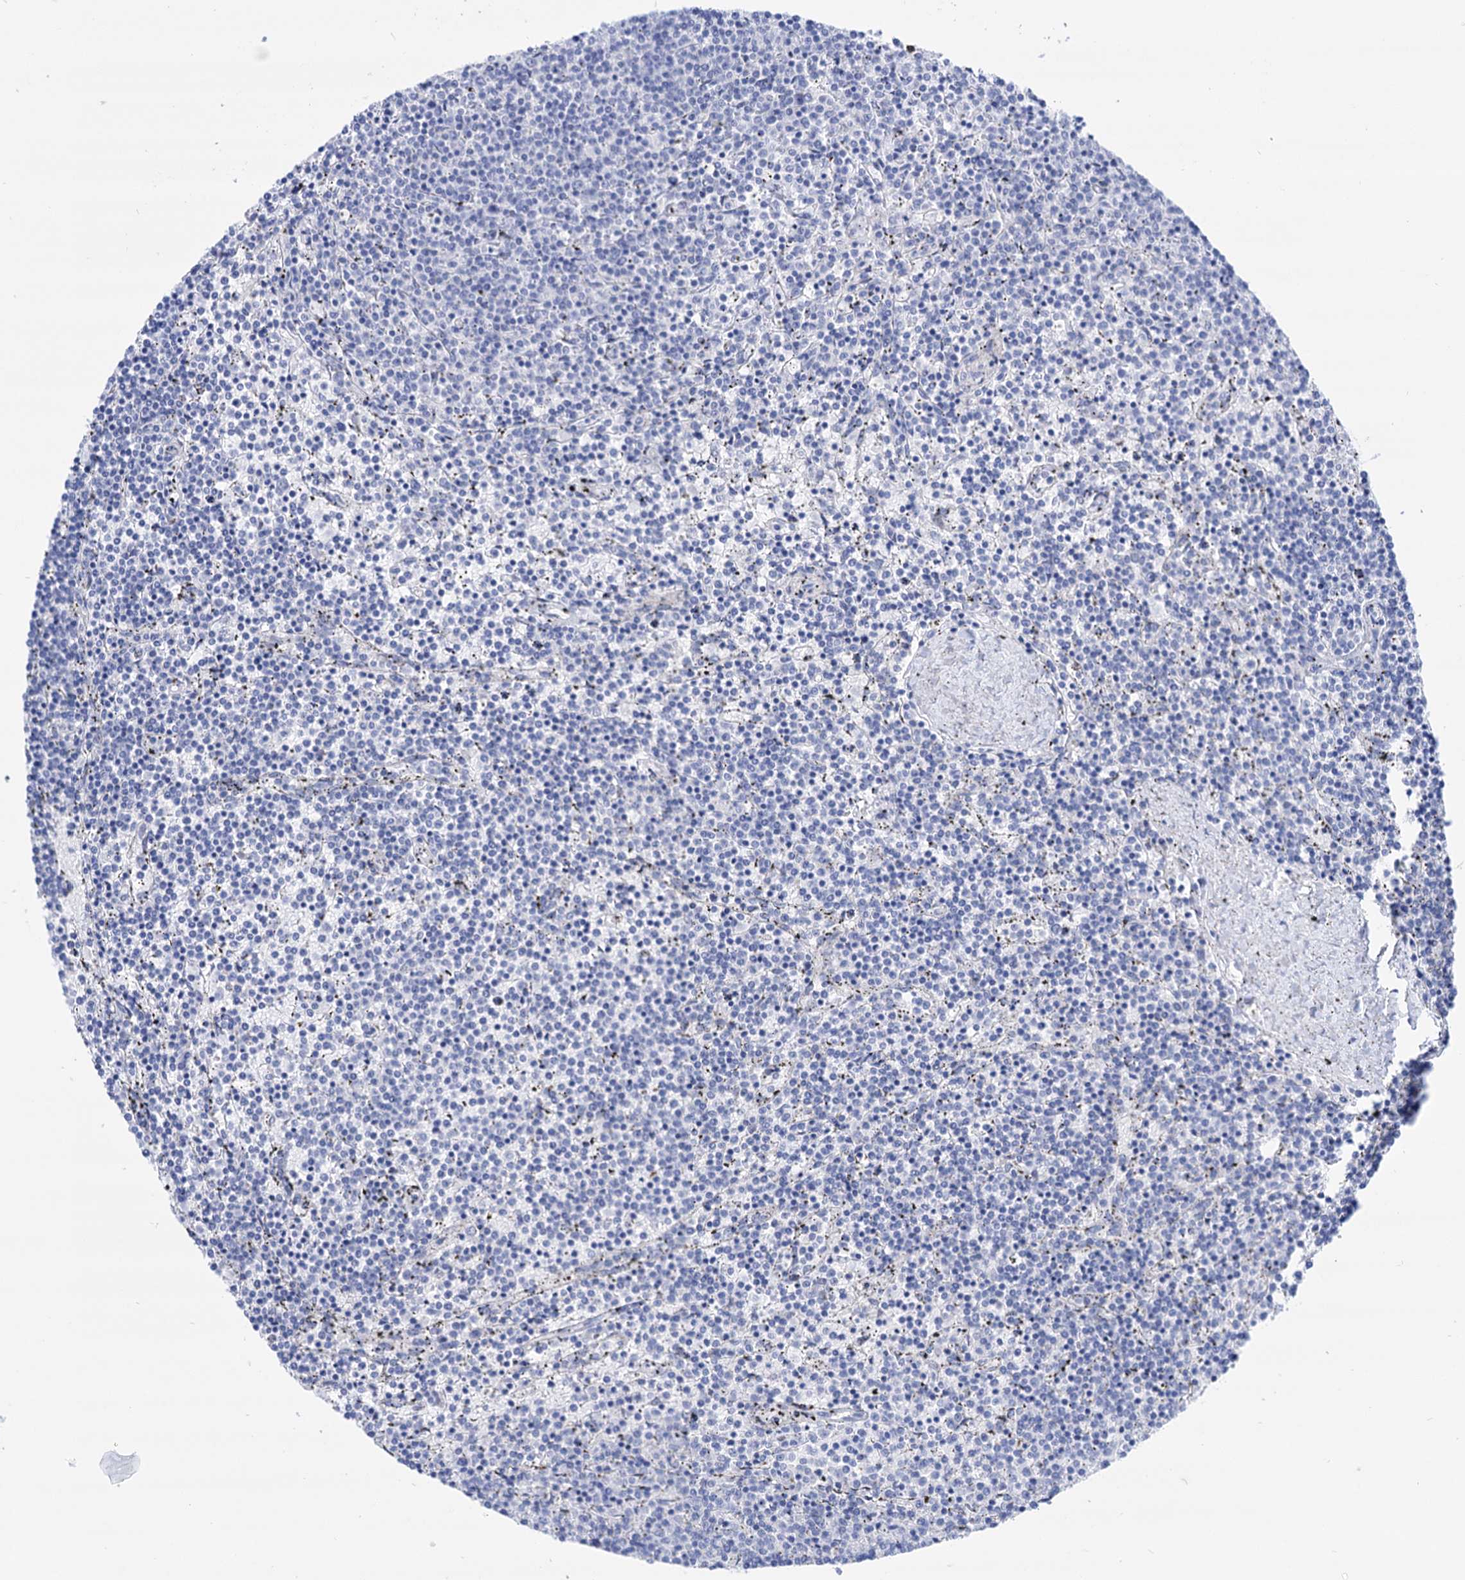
{"staining": {"intensity": "negative", "quantity": "none", "location": "none"}, "tissue": "lymphoma", "cell_type": "Tumor cells", "image_type": "cancer", "snomed": [{"axis": "morphology", "description": "Malignant lymphoma, non-Hodgkin's type, Low grade"}, {"axis": "topography", "description": "Spleen"}], "caption": "Tumor cells show no significant positivity in low-grade malignant lymphoma, non-Hodgkin's type.", "gene": "YARS2", "patient": {"sex": "female", "age": 50}}